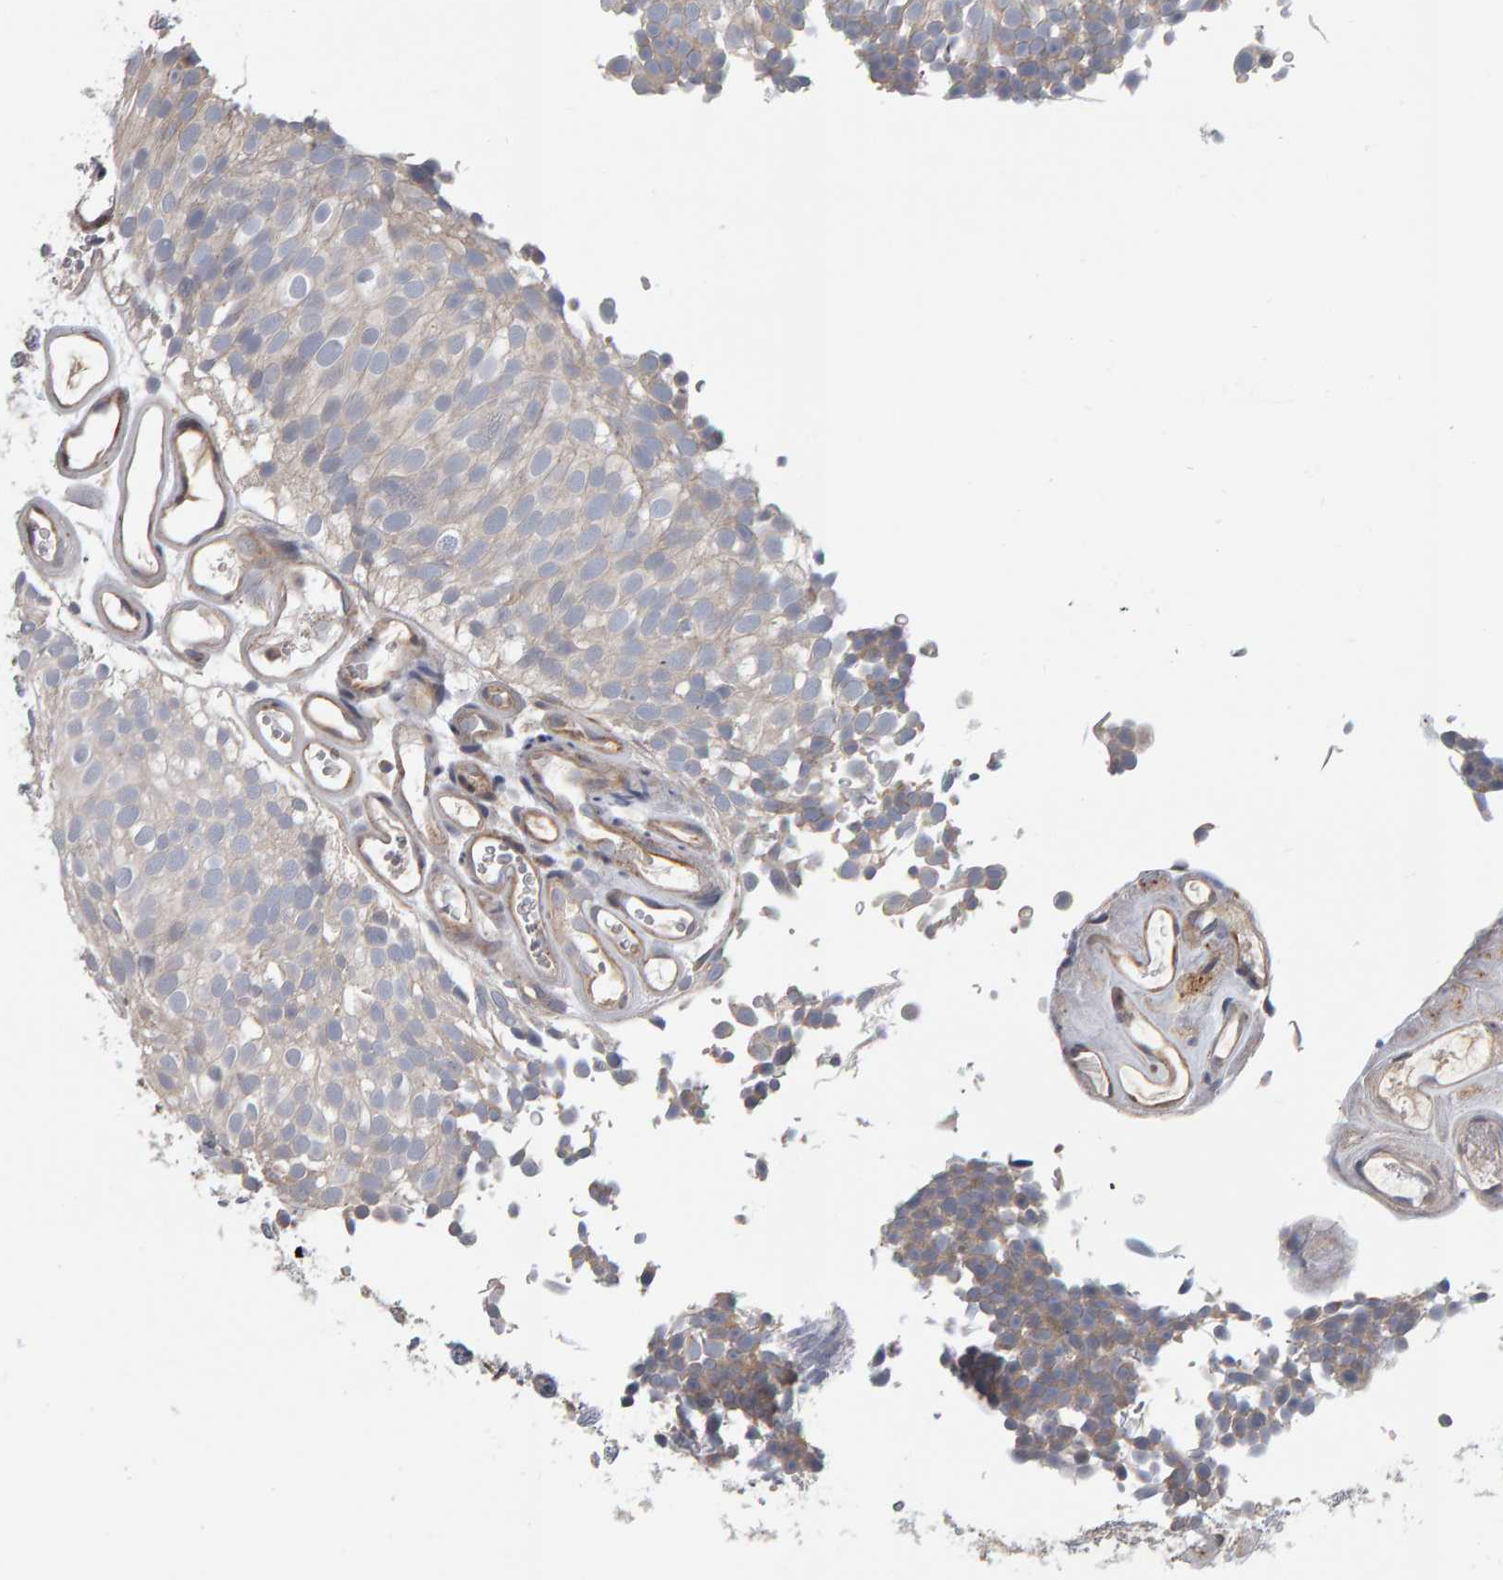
{"staining": {"intensity": "negative", "quantity": "none", "location": "none"}, "tissue": "urothelial cancer", "cell_type": "Tumor cells", "image_type": "cancer", "snomed": [{"axis": "morphology", "description": "Urothelial carcinoma, Low grade"}, {"axis": "topography", "description": "Urinary bladder"}], "caption": "High power microscopy photomicrograph of an IHC histopathology image of low-grade urothelial carcinoma, revealing no significant positivity in tumor cells.", "gene": "C9orf72", "patient": {"sex": "male", "age": 78}}